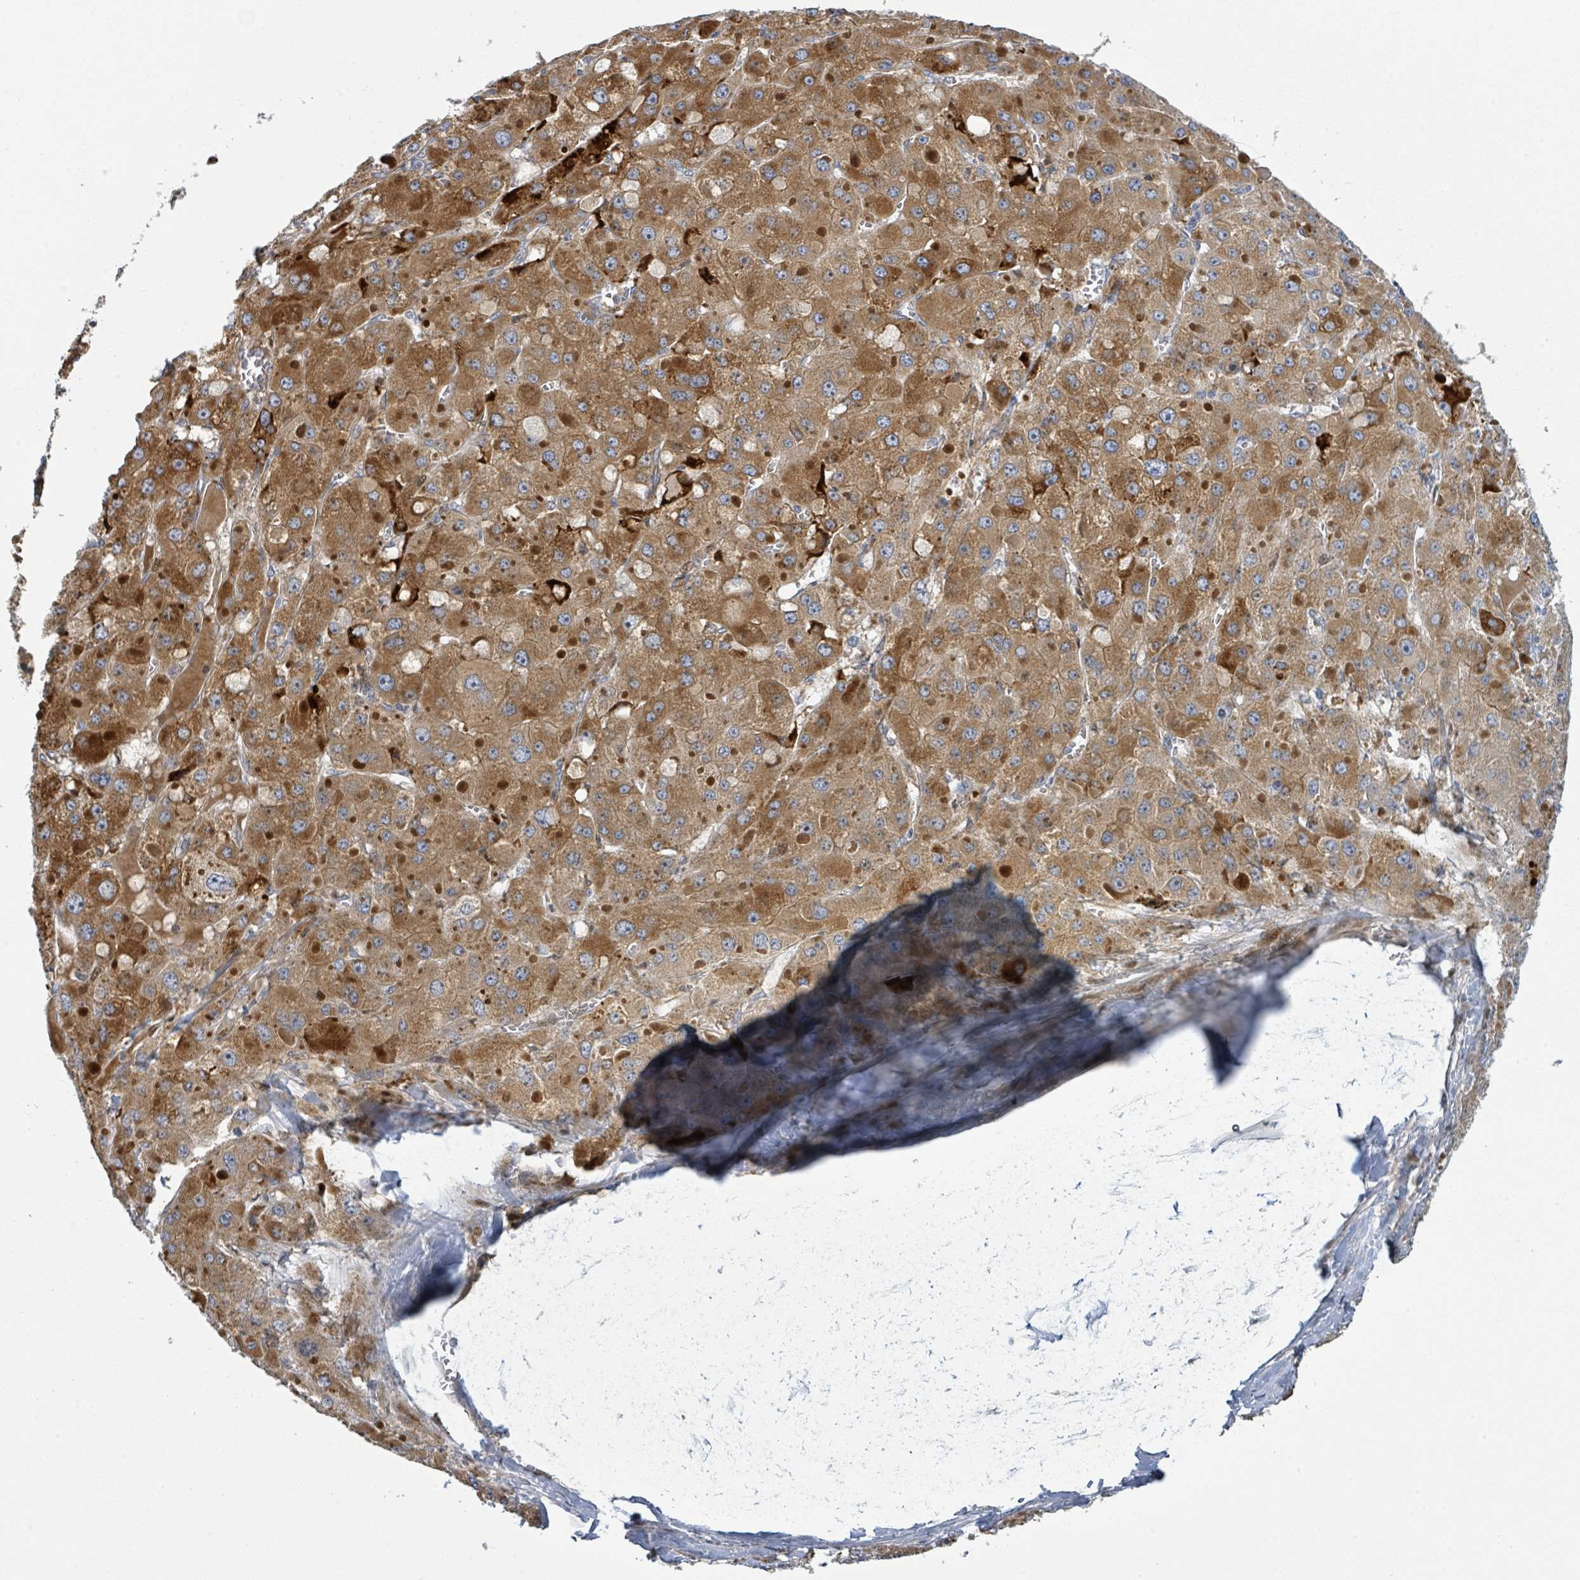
{"staining": {"intensity": "strong", "quantity": ">75%", "location": "cytoplasmic/membranous"}, "tissue": "liver cancer", "cell_type": "Tumor cells", "image_type": "cancer", "snomed": [{"axis": "morphology", "description": "Carcinoma, Hepatocellular, NOS"}, {"axis": "topography", "description": "Liver"}], "caption": "High-magnification brightfield microscopy of liver hepatocellular carcinoma stained with DAB (brown) and counterstained with hematoxylin (blue). tumor cells exhibit strong cytoplasmic/membranous staining is seen in approximately>75% of cells. (Brightfield microscopy of DAB IHC at high magnification).", "gene": "CFAP210", "patient": {"sex": "female", "age": 73}}